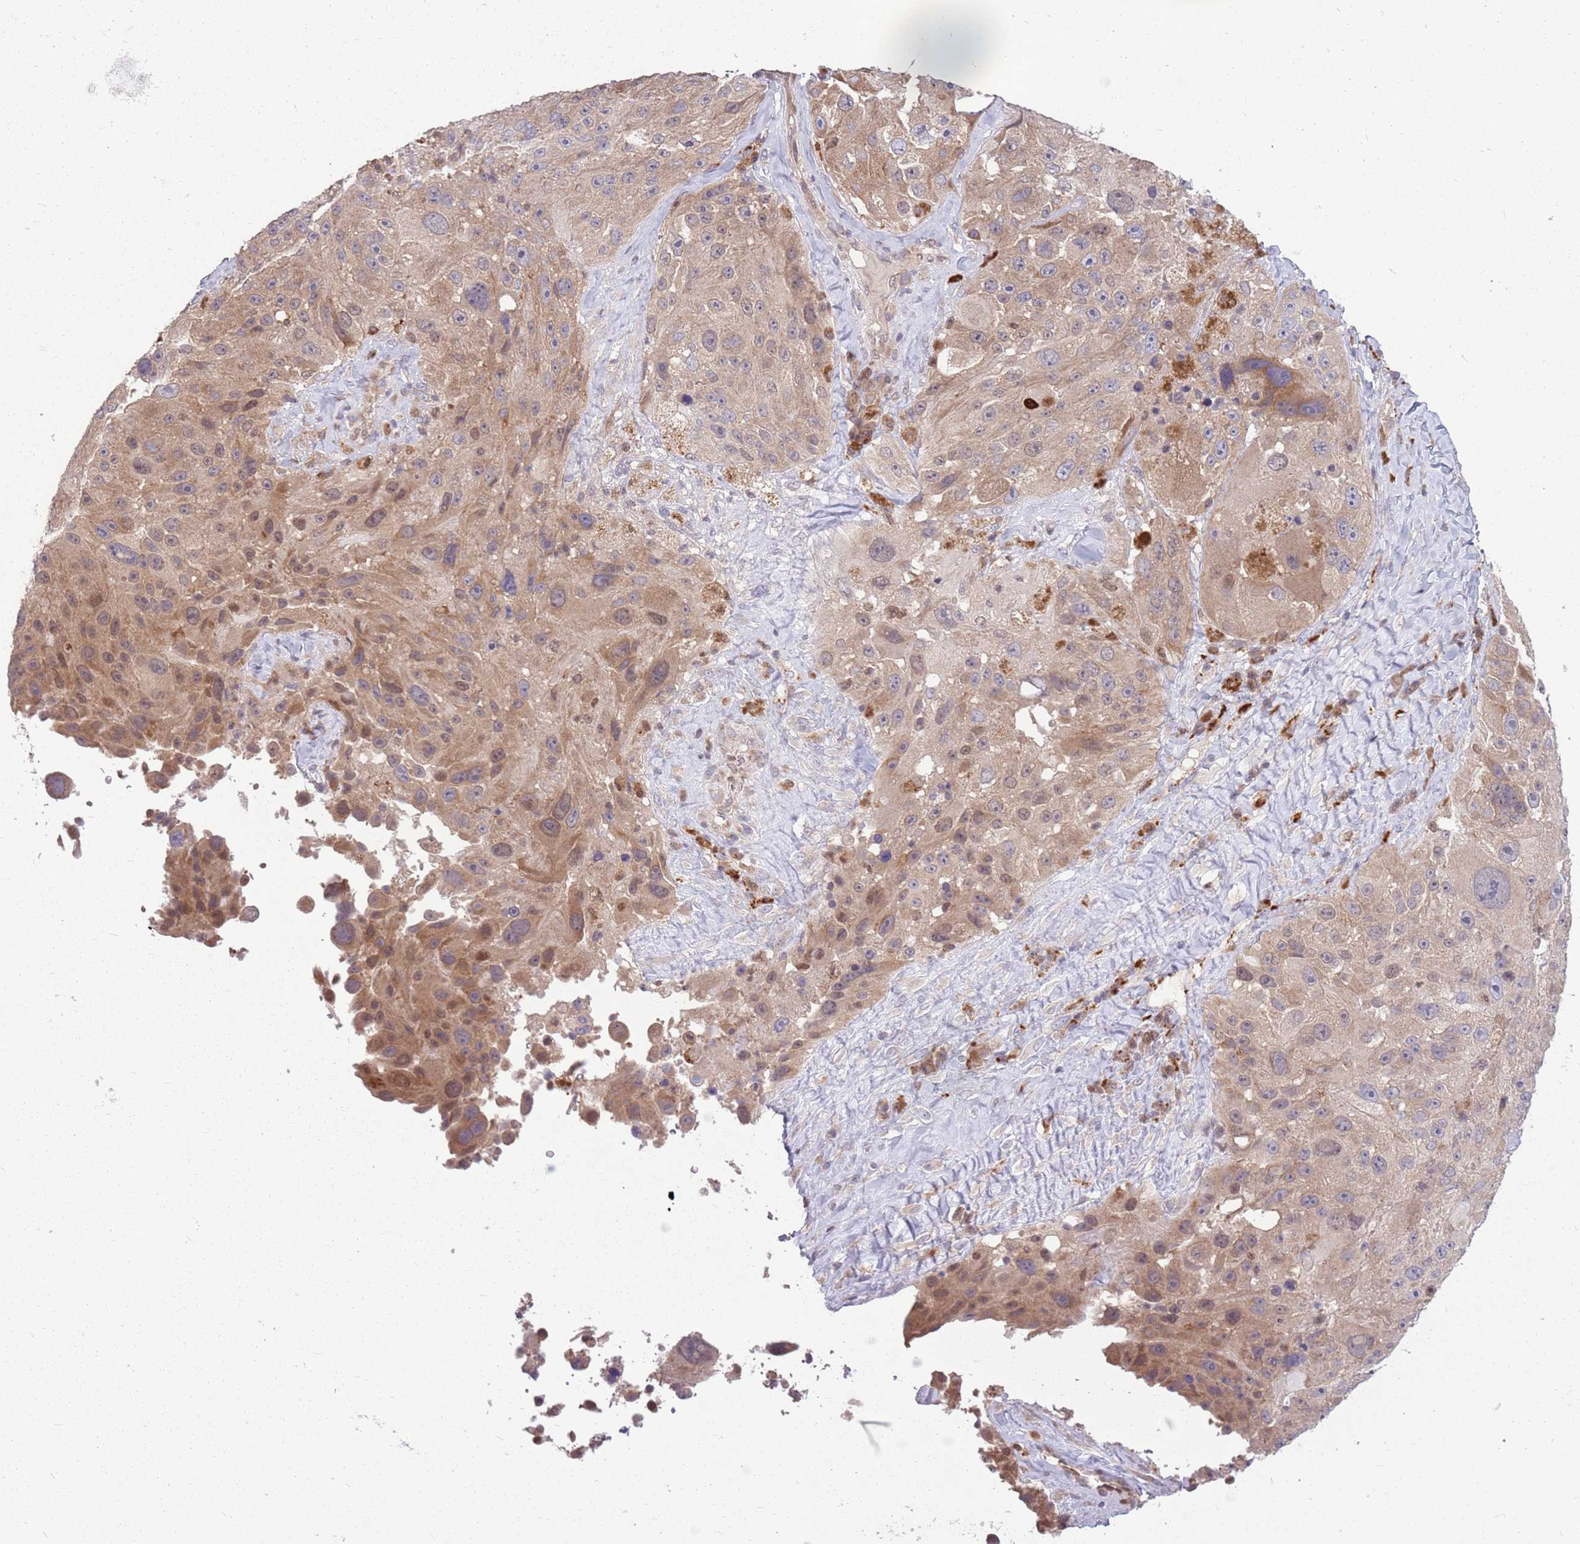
{"staining": {"intensity": "moderate", "quantity": "25%-75%", "location": "cytoplasmic/membranous"}, "tissue": "melanoma", "cell_type": "Tumor cells", "image_type": "cancer", "snomed": [{"axis": "morphology", "description": "Malignant melanoma, Metastatic site"}, {"axis": "topography", "description": "Lymph node"}], "caption": "IHC micrograph of neoplastic tissue: malignant melanoma (metastatic site) stained using immunohistochemistry (IHC) reveals medium levels of moderate protein expression localized specifically in the cytoplasmic/membranous of tumor cells, appearing as a cytoplasmic/membranous brown color.", "gene": "PPP1R27", "patient": {"sex": "male", "age": 62}}